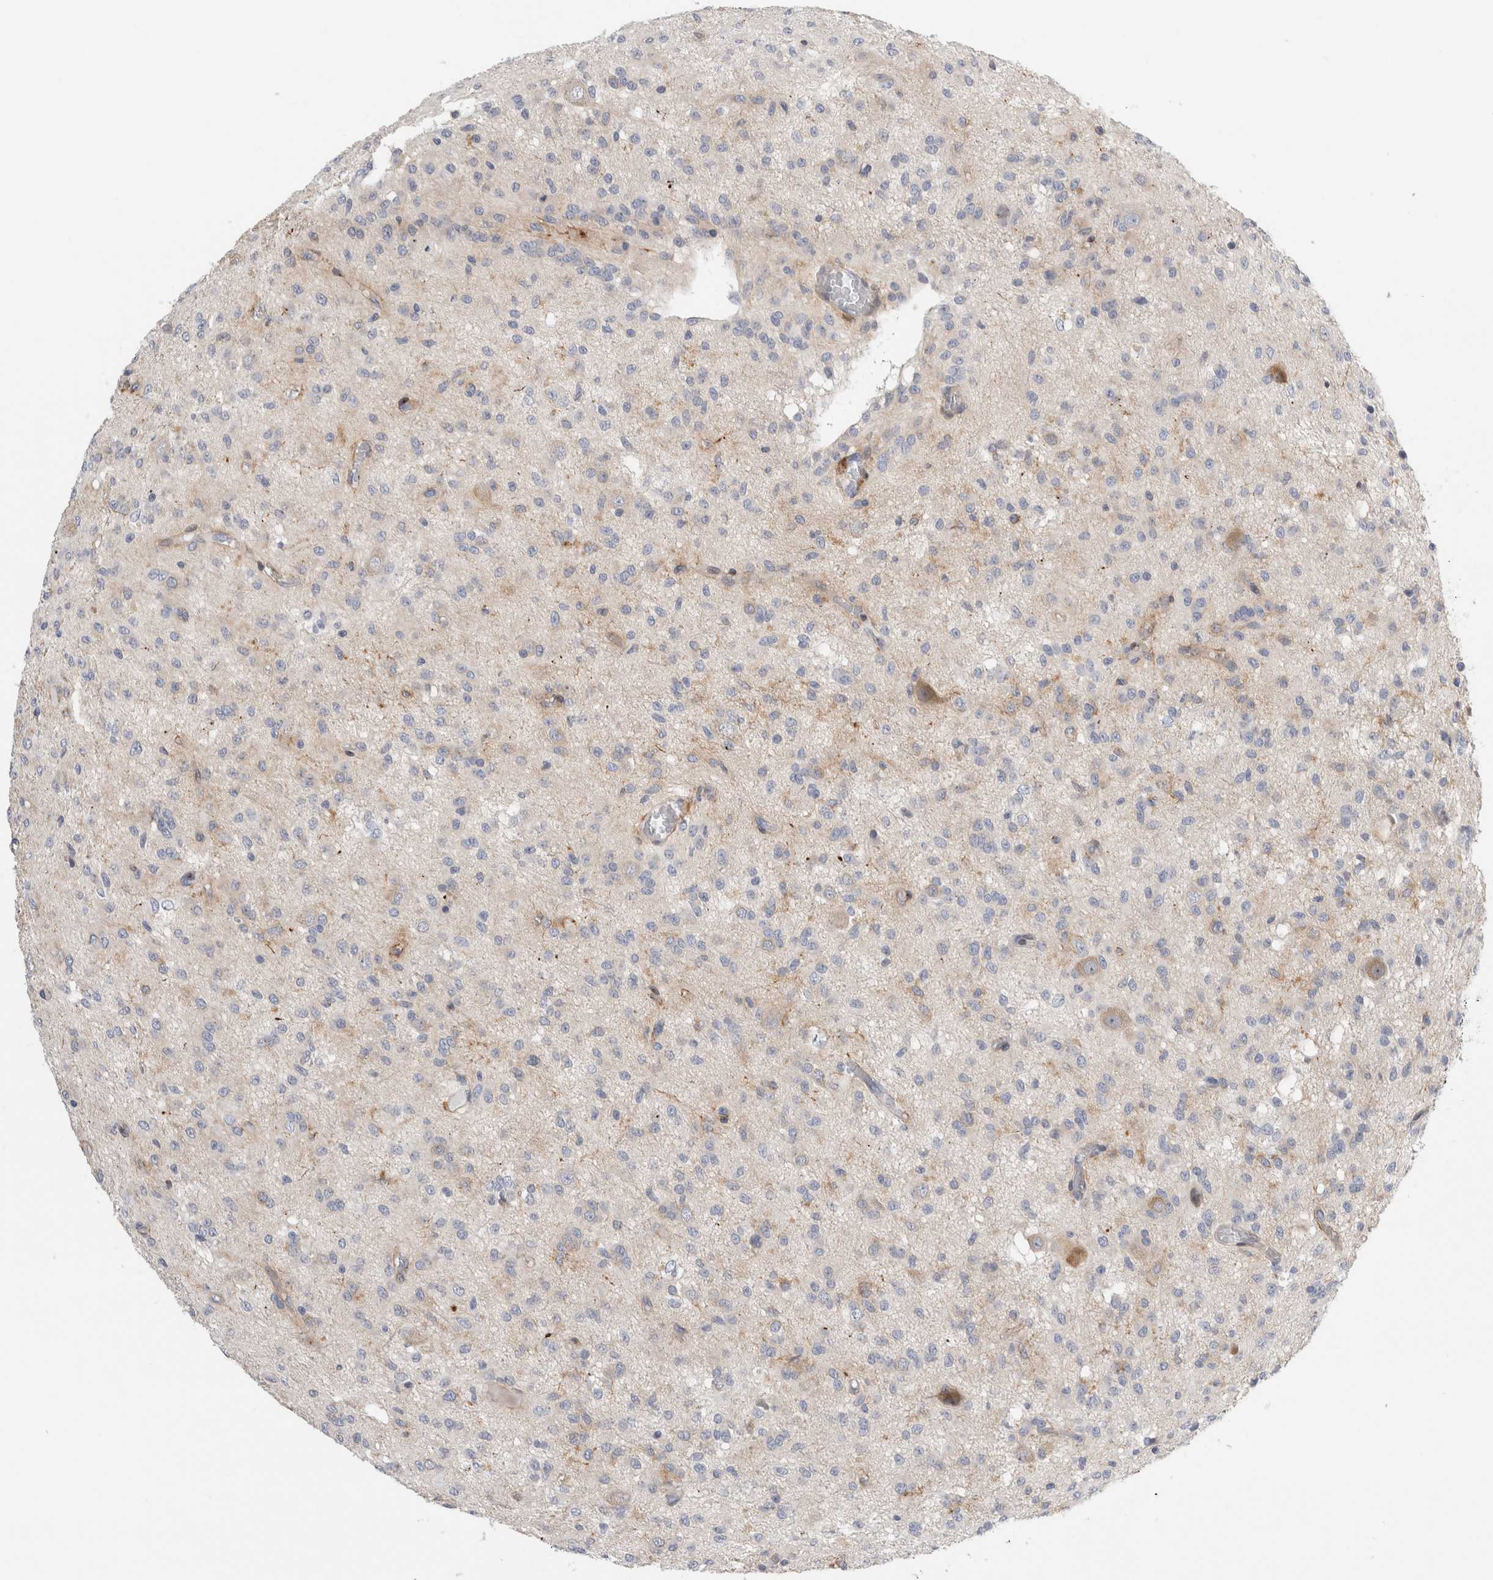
{"staining": {"intensity": "negative", "quantity": "none", "location": "none"}, "tissue": "glioma", "cell_type": "Tumor cells", "image_type": "cancer", "snomed": [{"axis": "morphology", "description": "Glioma, malignant, High grade"}, {"axis": "topography", "description": "Brain"}], "caption": "Human malignant glioma (high-grade) stained for a protein using IHC shows no expression in tumor cells.", "gene": "SLC20A2", "patient": {"sex": "female", "age": 59}}